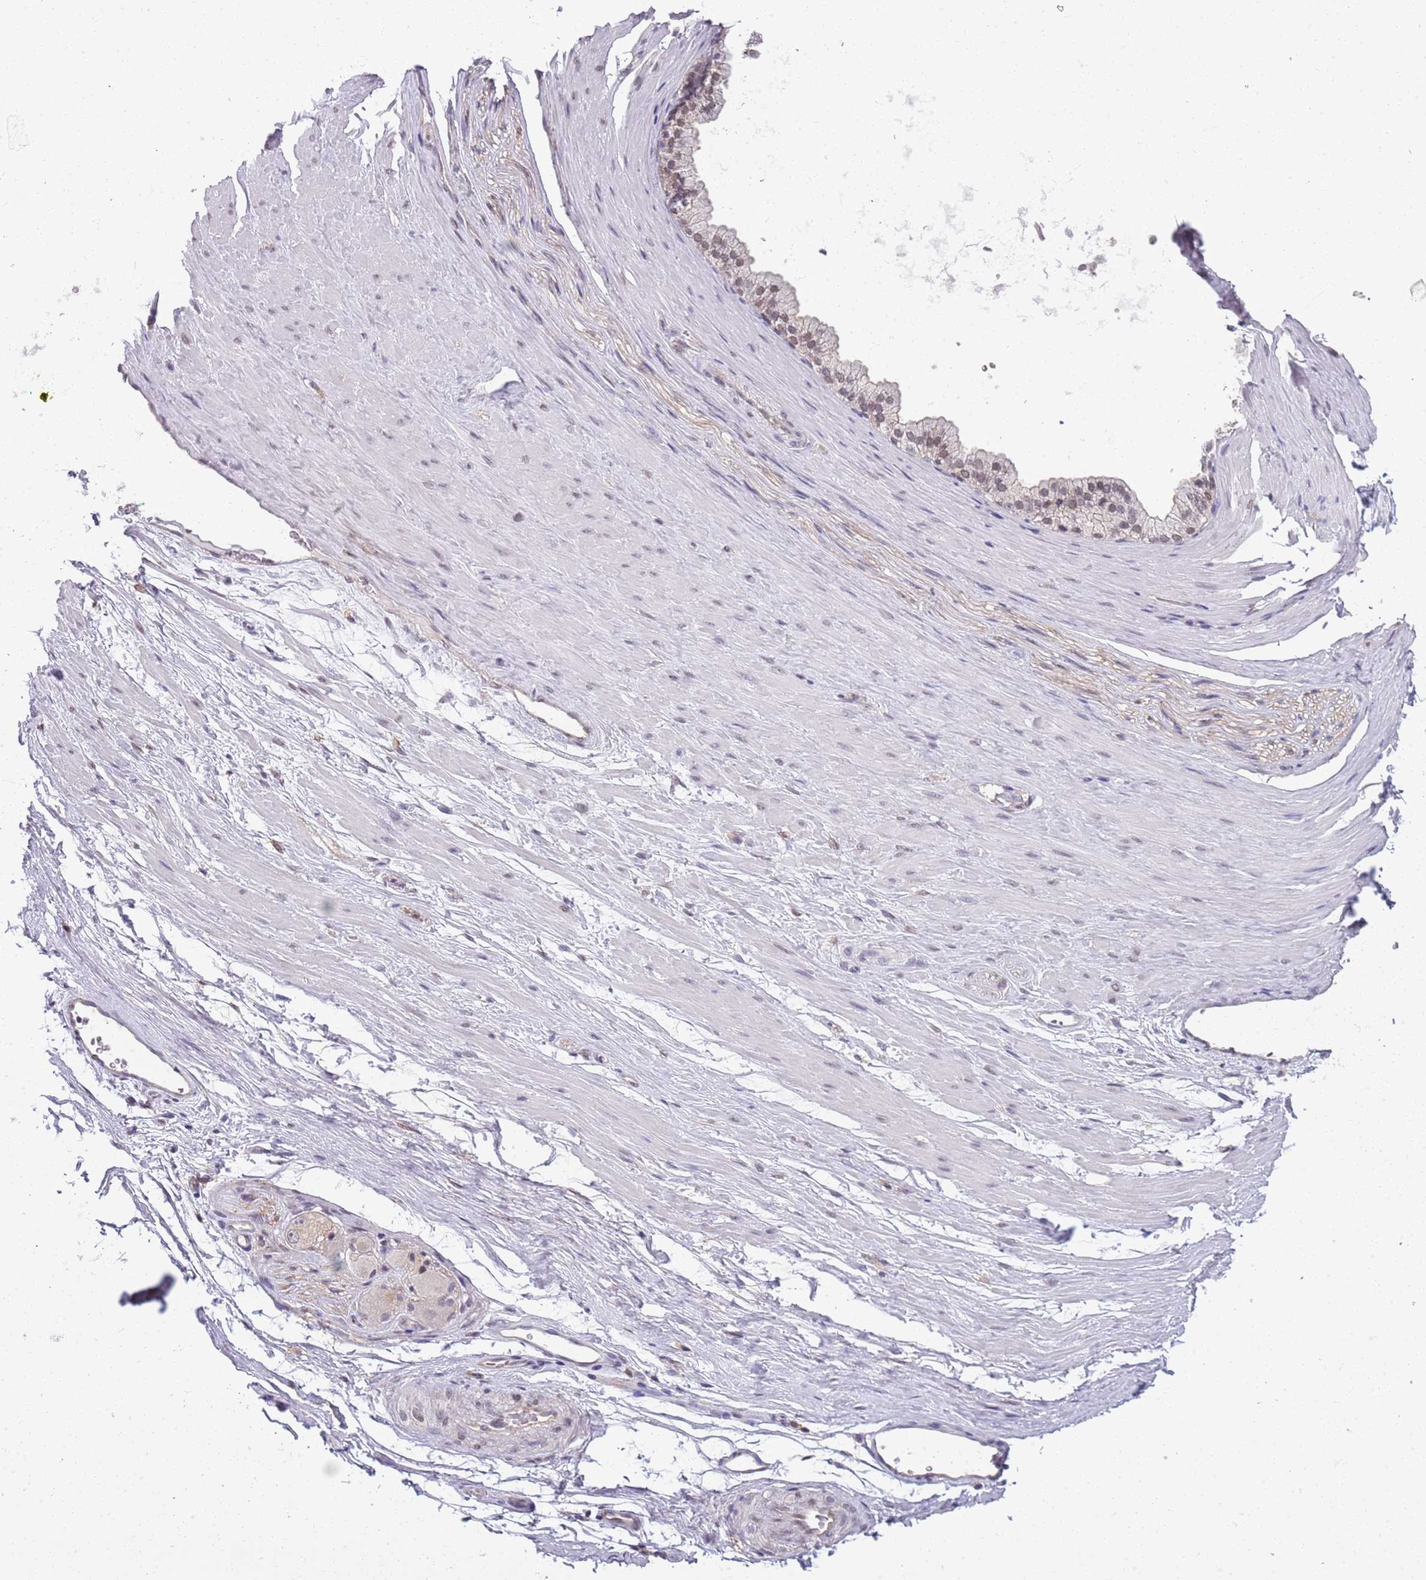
{"staining": {"intensity": "negative", "quantity": "none", "location": "none"}, "tissue": "adipose tissue", "cell_type": "Adipocytes", "image_type": "normal", "snomed": [{"axis": "morphology", "description": "Normal tissue, NOS"}, {"axis": "morphology", "description": "Adenocarcinoma, Low grade"}, {"axis": "topography", "description": "Prostate"}, {"axis": "topography", "description": "Peripheral nerve tissue"}], "caption": "Immunohistochemistry (IHC) of normal adipose tissue displays no positivity in adipocytes.", "gene": "DHX32", "patient": {"sex": "male", "age": 63}}